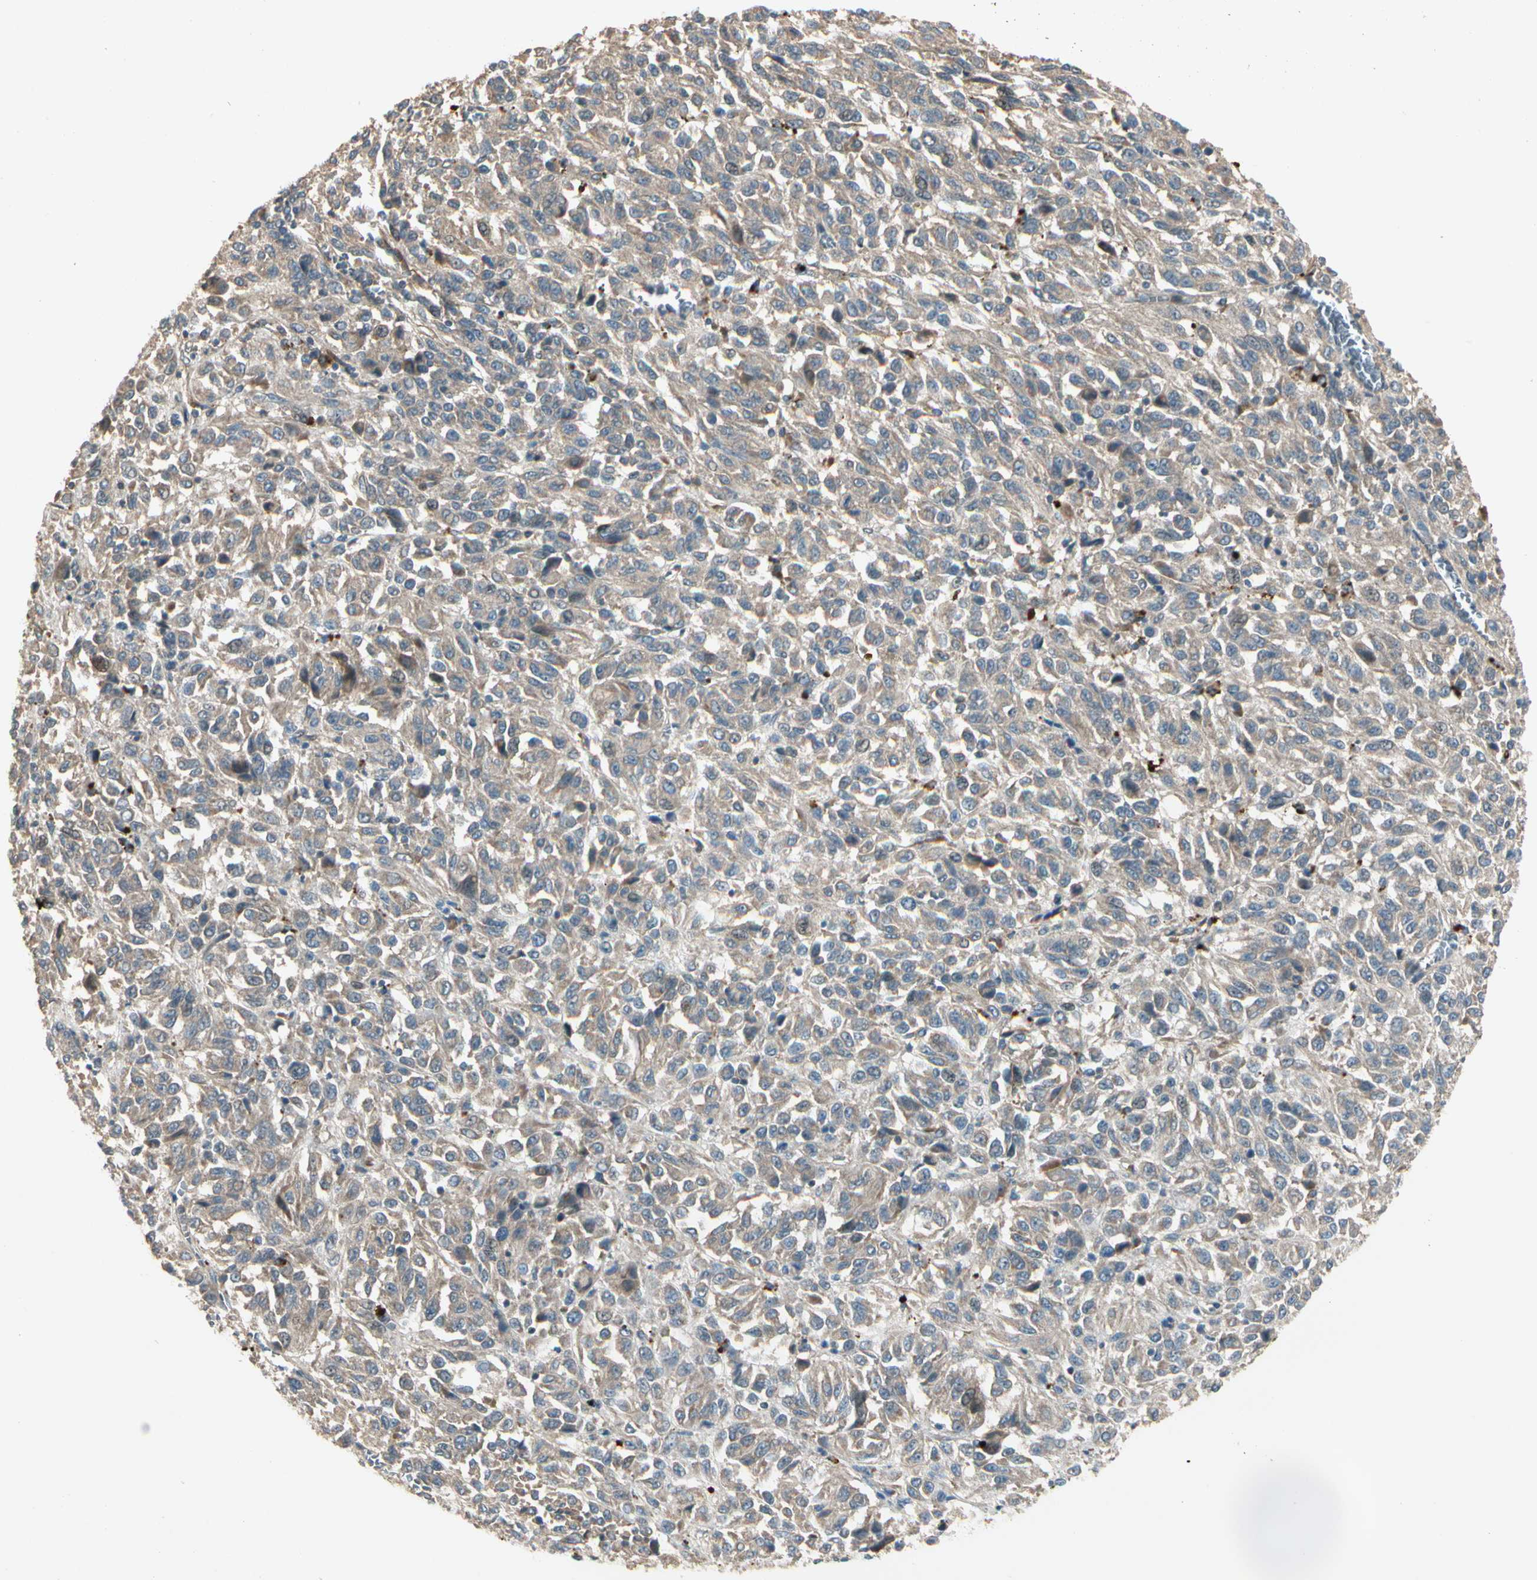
{"staining": {"intensity": "weak", "quantity": ">75%", "location": "cytoplasmic/membranous"}, "tissue": "melanoma", "cell_type": "Tumor cells", "image_type": "cancer", "snomed": [{"axis": "morphology", "description": "Malignant melanoma, Metastatic site"}, {"axis": "topography", "description": "Lung"}], "caption": "IHC (DAB (3,3'-diaminobenzidine)) staining of melanoma displays weak cytoplasmic/membranous protein staining in about >75% of tumor cells. (DAB (3,3'-diaminobenzidine) IHC, brown staining for protein, blue staining for nuclei).", "gene": "ACVR1", "patient": {"sex": "male", "age": 64}}